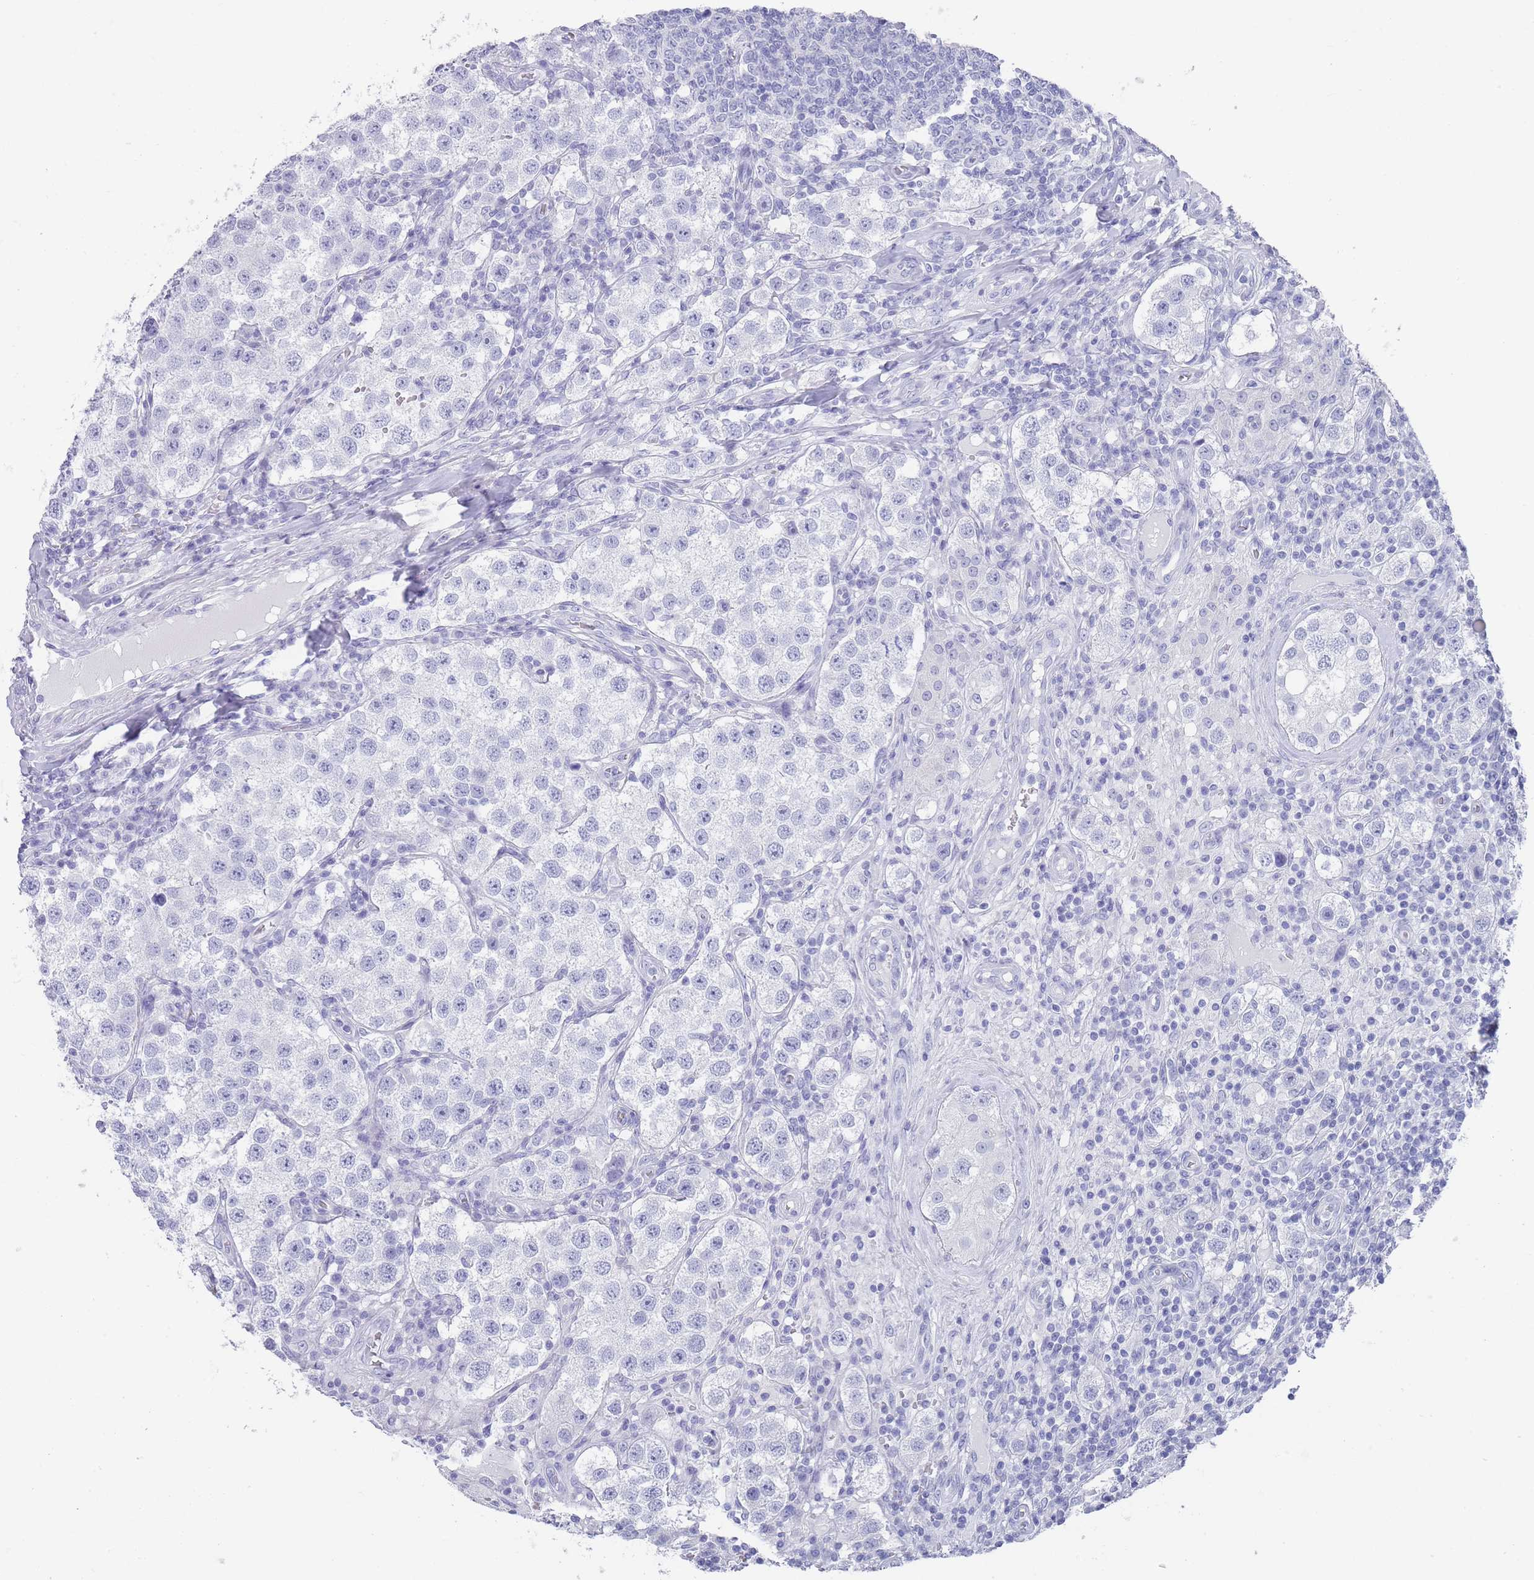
{"staining": {"intensity": "negative", "quantity": "none", "location": "none"}, "tissue": "testis cancer", "cell_type": "Tumor cells", "image_type": "cancer", "snomed": [{"axis": "morphology", "description": "Seminoma, NOS"}, {"axis": "topography", "description": "Testis"}], "caption": "DAB (3,3'-diaminobenzidine) immunohistochemical staining of seminoma (testis) reveals no significant staining in tumor cells.", "gene": "RAB2B", "patient": {"sex": "male", "age": 37}}